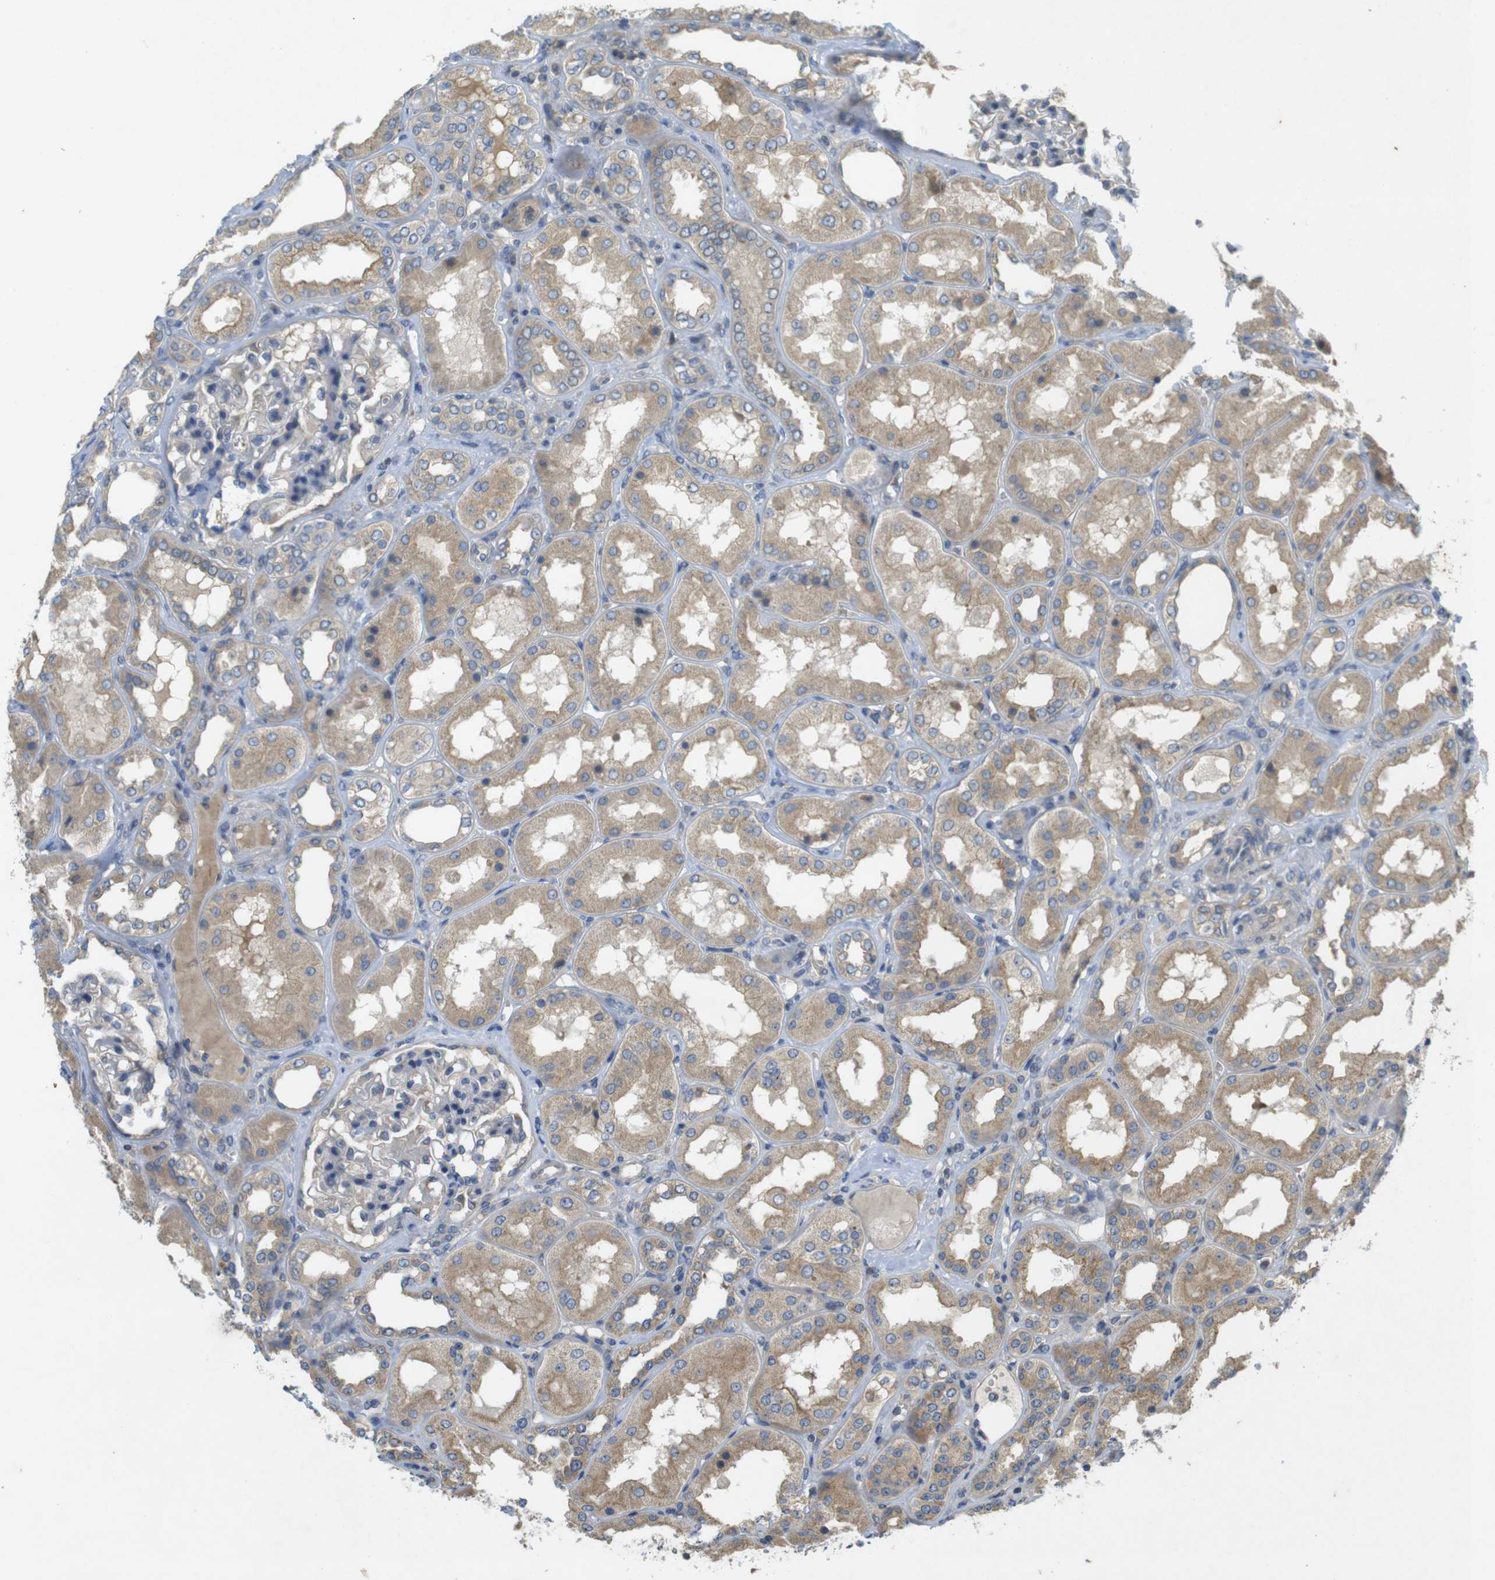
{"staining": {"intensity": "weak", "quantity": "<25%", "location": "cytoplasmic/membranous"}, "tissue": "kidney", "cell_type": "Cells in glomeruli", "image_type": "normal", "snomed": [{"axis": "morphology", "description": "Normal tissue, NOS"}, {"axis": "topography", "description": "Kidney"}], "caption": "Immunohistochemistry (IHC) image of unremarkable kidney stained for a protein (brown), which exhibits no positivity in cells in glomeruli.", "gene": "CLTC", "patient": {"sex": "female", "age": 56}}